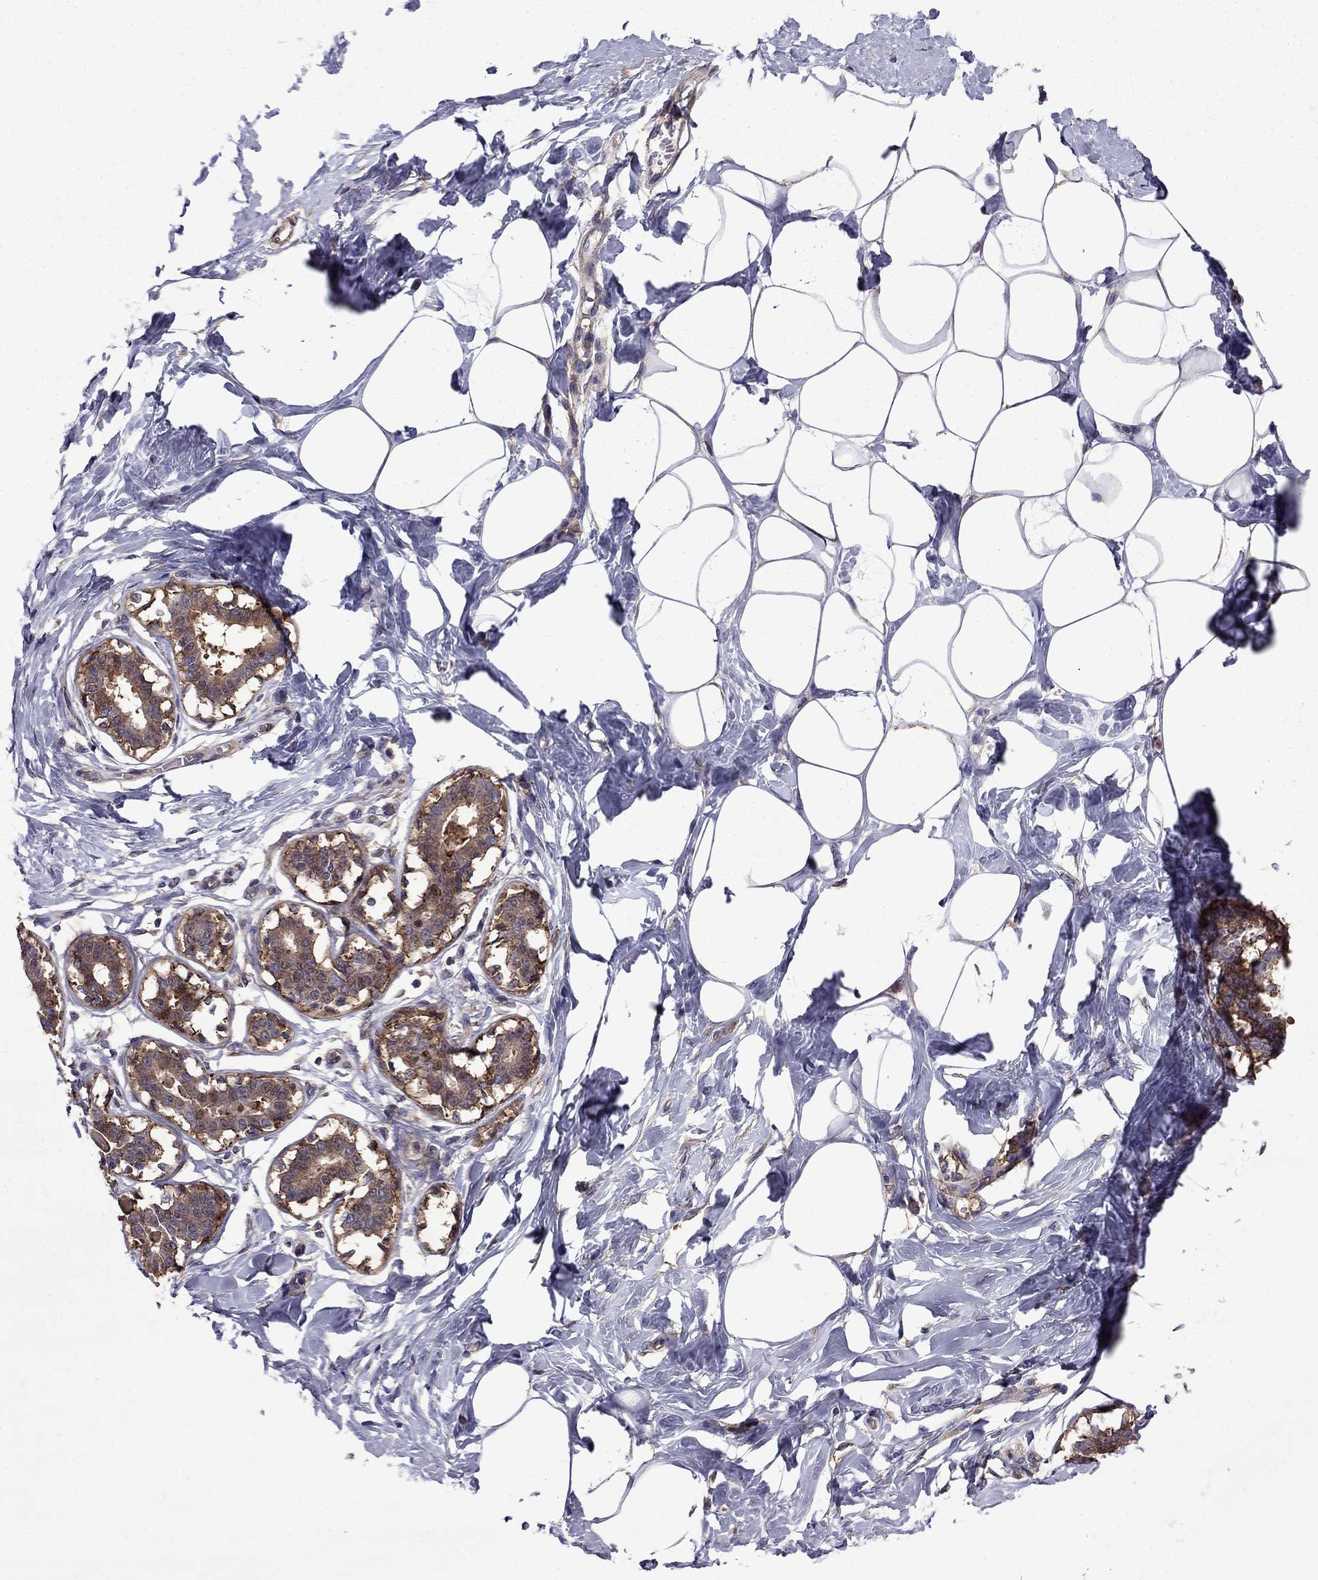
{"staining": {"intensity": "negative", "quantity": "none", "location": "none"}, "tissue": "breast", "cell_type": "Adipocytes", "image_type": "normal", "snomed": [{"axis": "morphology", "description": "Normal tissue, NOS"}, {"axis": "morphology", "description": "Lobular carcinoma, in situ"}, {"axis": "topography", "description": "Breast"}], "caption": "The immunohistochemistry image has no significant staining in adipocytes of breast.", "gene": "ITGB1", "patient": {"sex": "female", "age": 35}}